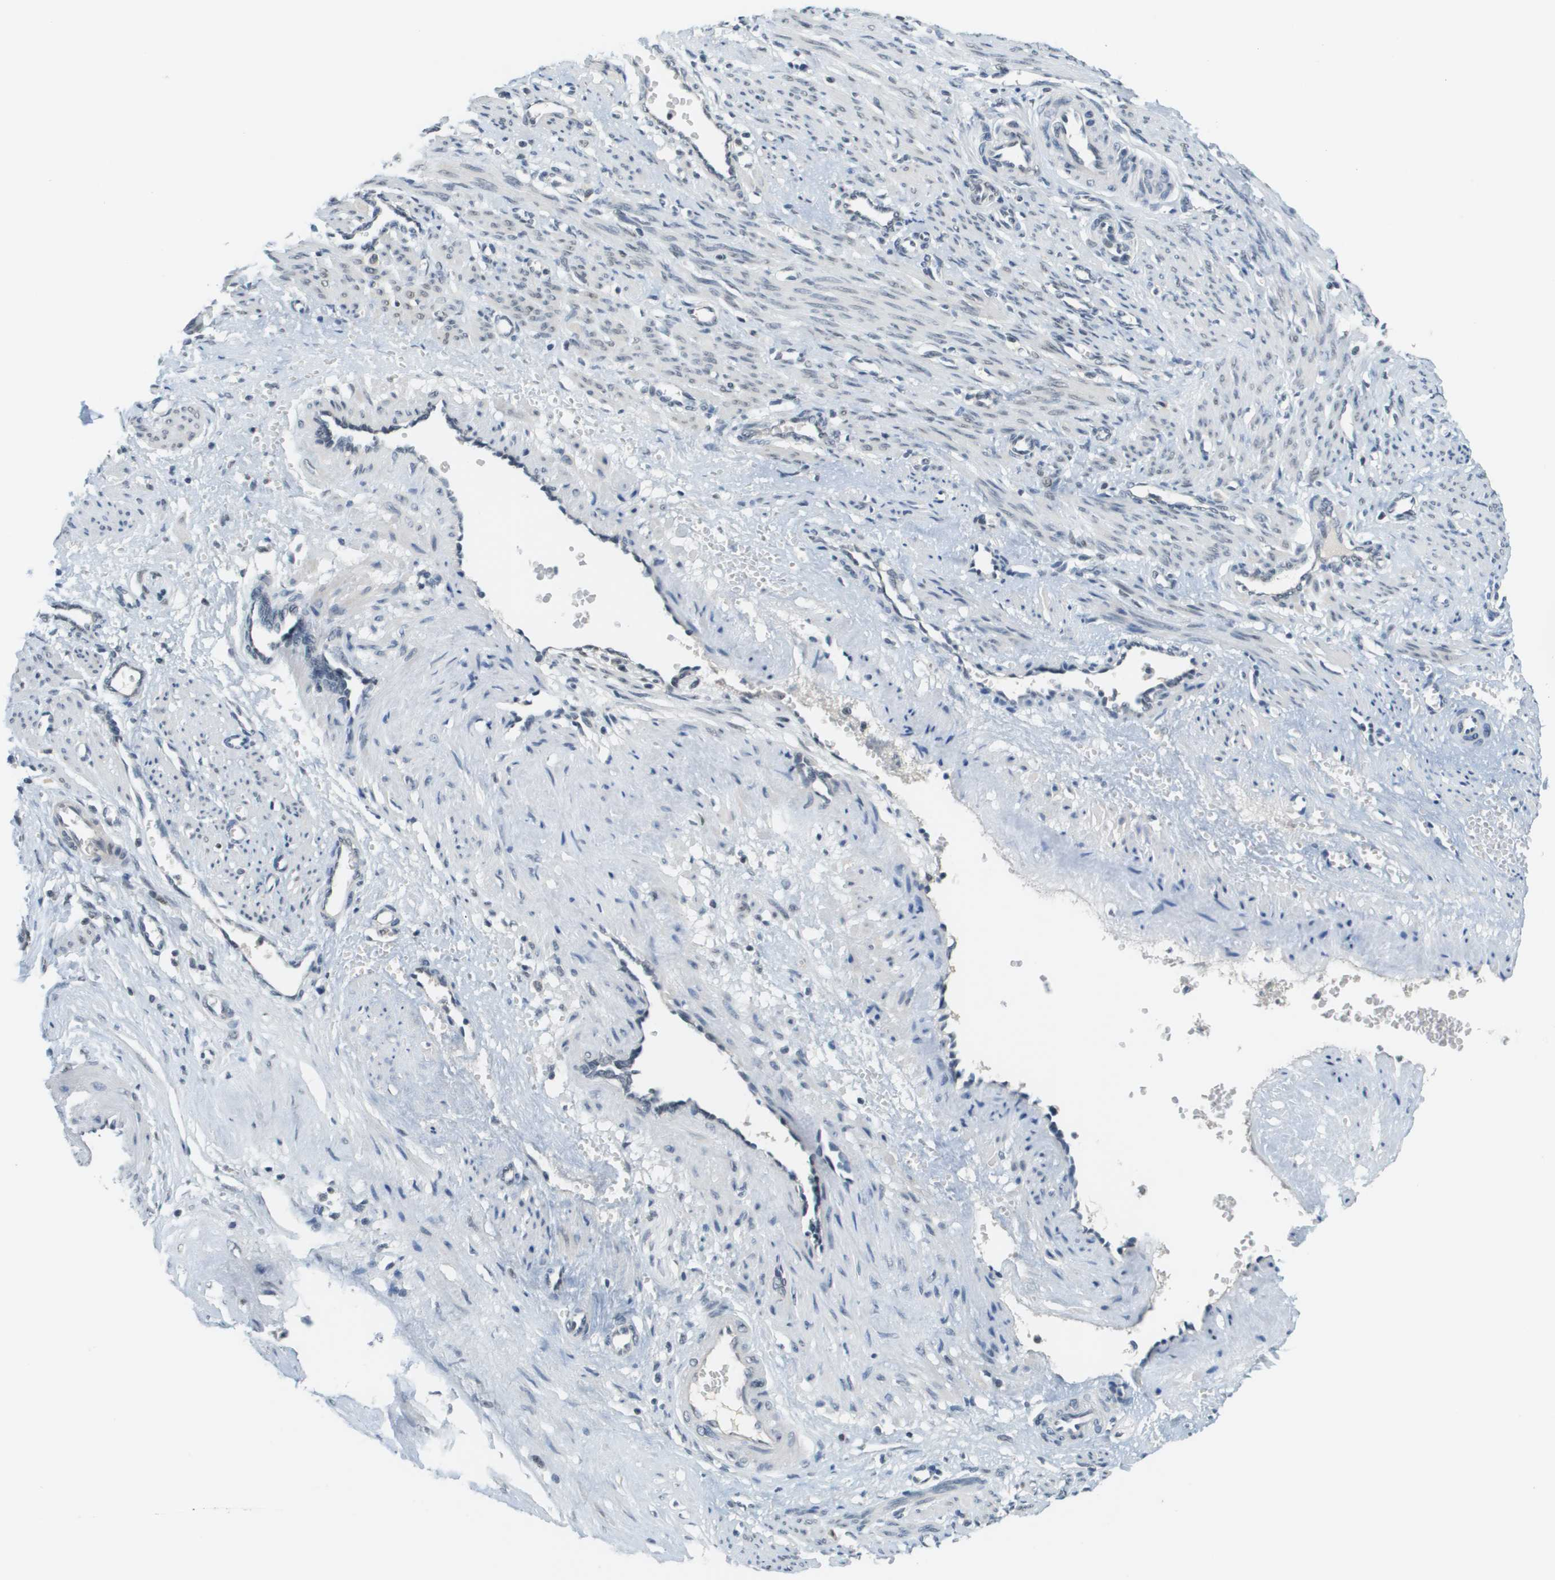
{"staining": {"intensity": "weak", "quantity": "<25%", "location": "nuclear"}, "tissue": "smooth muscle", "cell_type": "Smooth muscle cells", "image_type": "normal", "snomed": [{"axis": "morphology", "description": "Normal tissue, NOS"}, {"axis": "topography", "description": "Endometrium"}], "caption": "IHC of normal human smooth muscle shows no expression in smooth muscle cells. The staining was performed using DAB to visualize the protein expression in brown, while the nuclei were stained in blue with hematoxylin (Magnification: 20x).", "gene": "CBX5", "patient": {"sex": "female", "age": 33}}